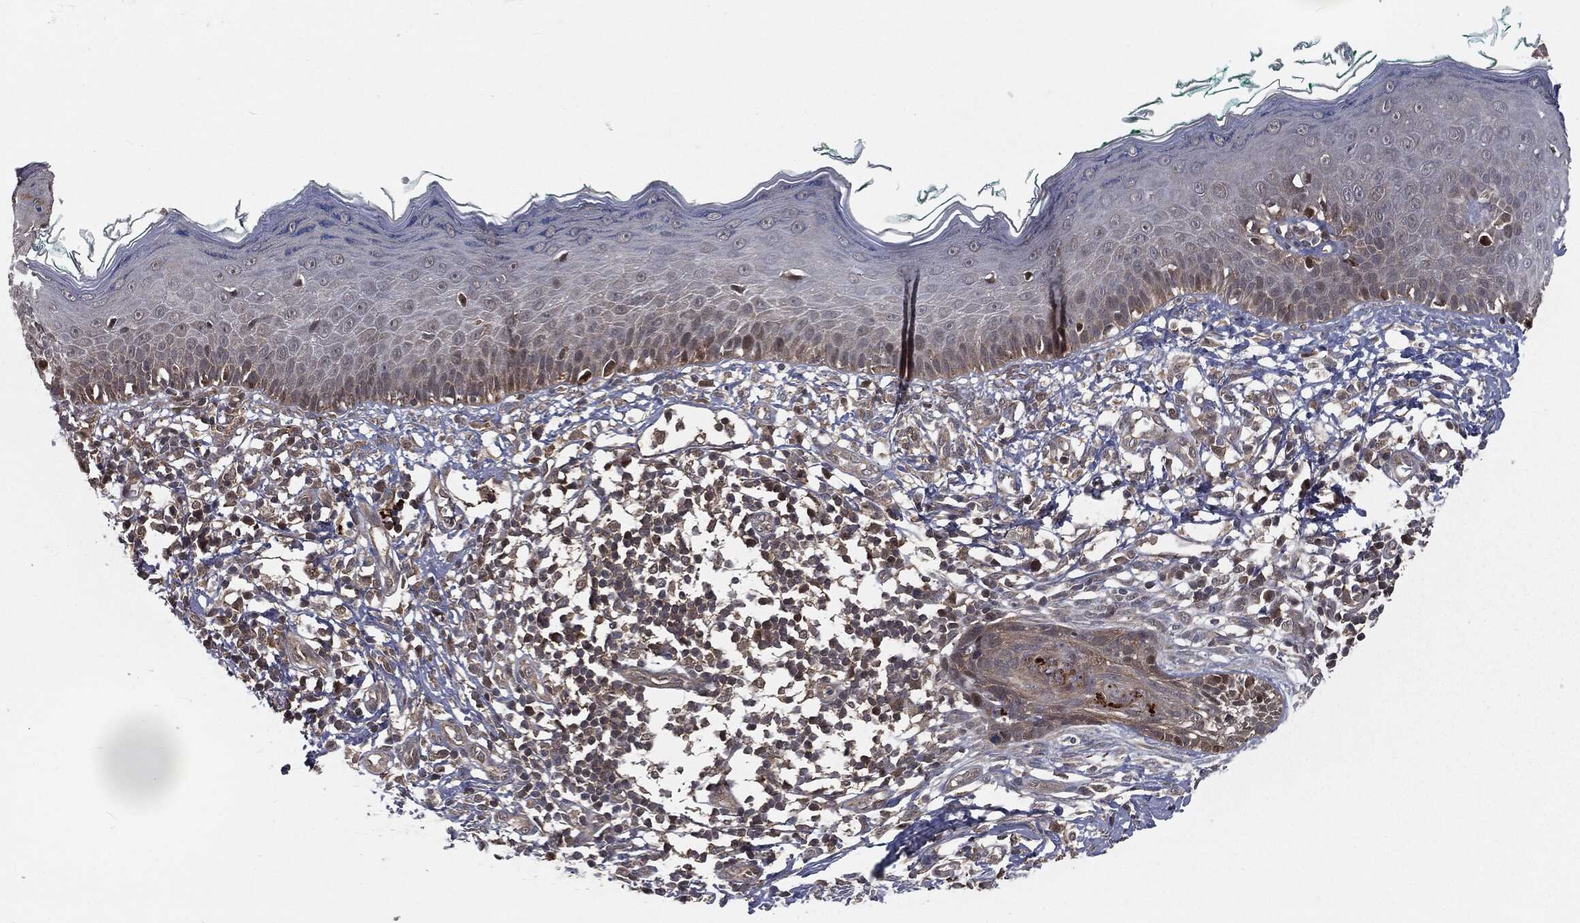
{"staining": {"intensity": "weak", "quantity": "25%-75%", "location": "cytoplasmic/membranous"}, "tissue": "skin", "cell_type": "Fibroblasts", "image_type": "normal", "snomed": [{"axis": "morphology", "description": "Normal tissue, NOS"}, {"axis": "morphology", "description": "Basal cell carcinoma"}, {"axis": "topography", "description": "Skin"}], "caption": "Unremarkable skin displays weak cytoplasmic/membranous expression in approximately 25%-75% of fibroblasts, visualized by immunohistochemistry. (Stains: DAB in brown, nuclei in blue, Microscopy: brightfield microscopy at high magnification).", "gene": "FBXO7", "patient": {"sex": "male", "age": 33}}